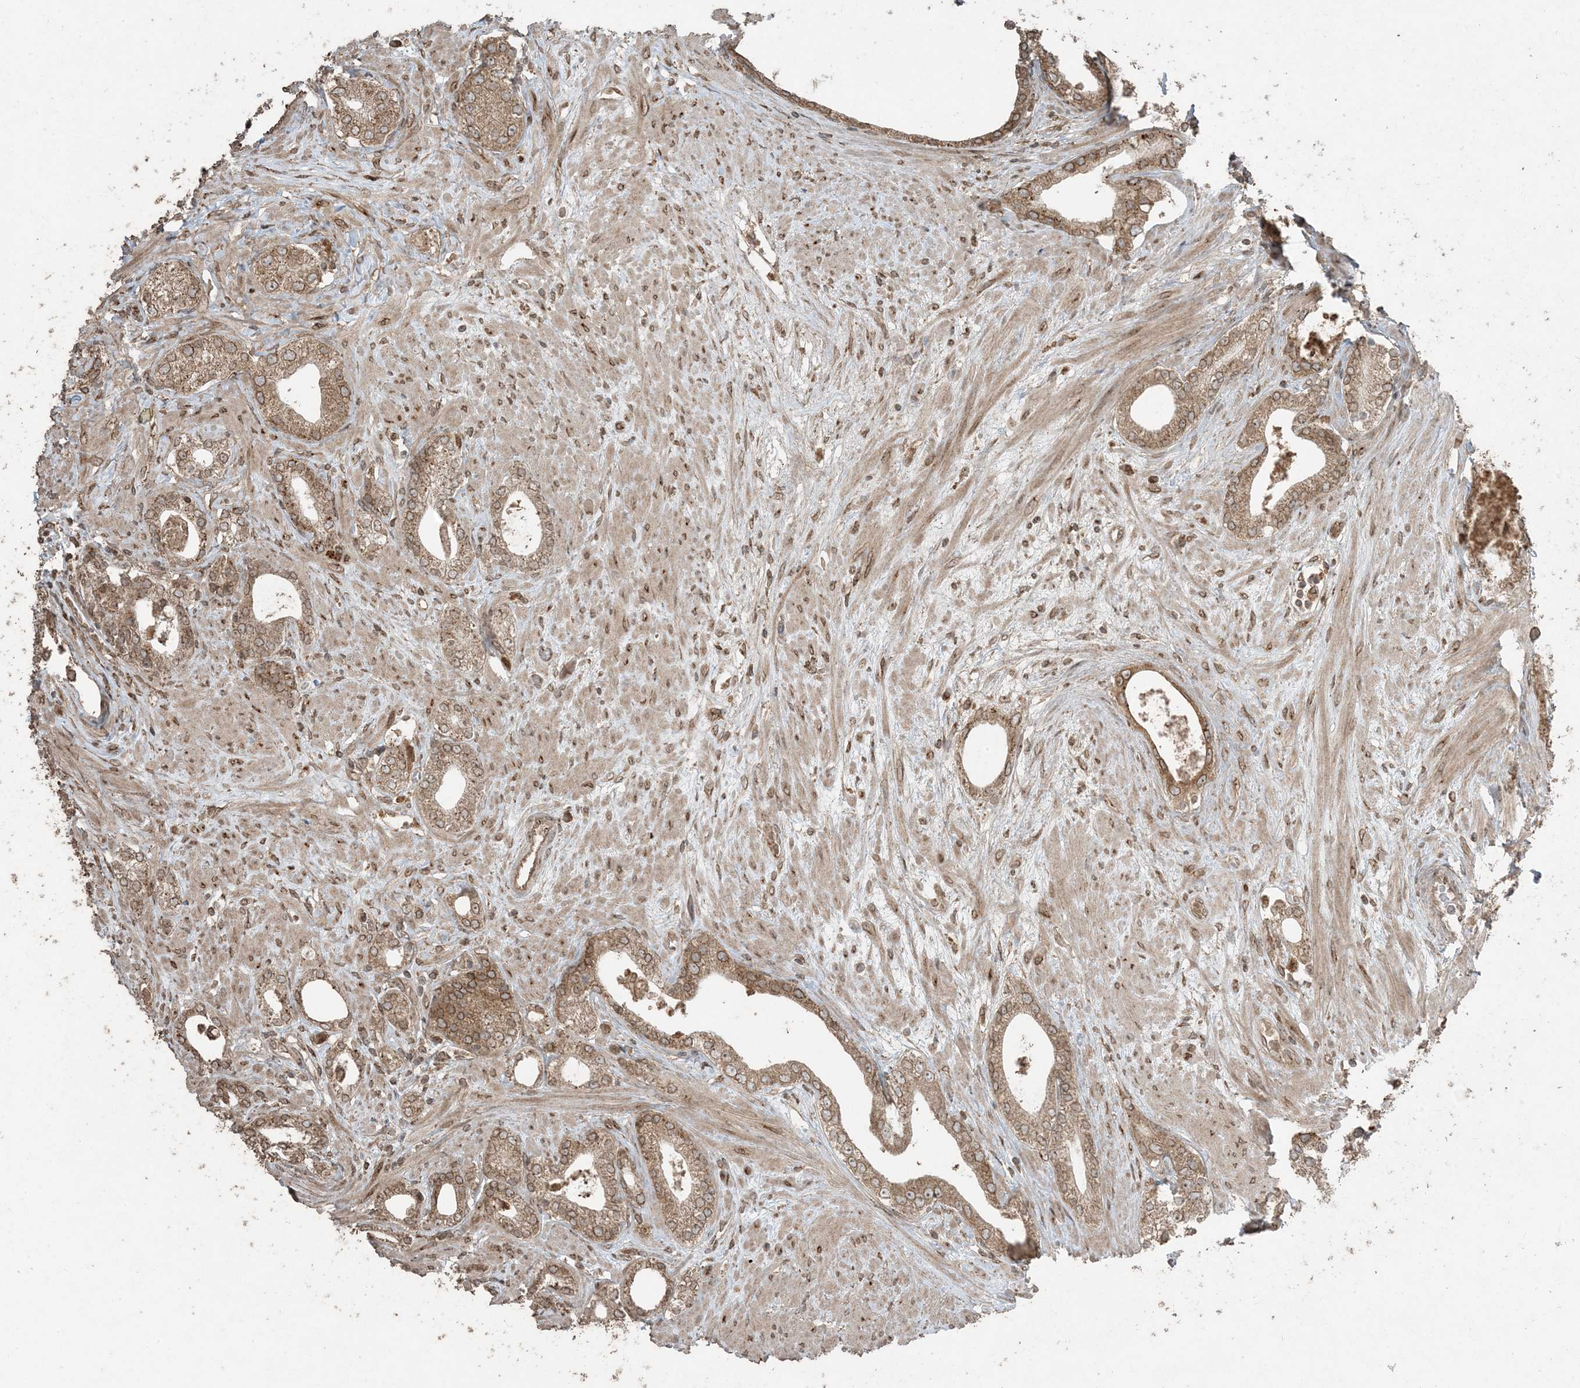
{"staining": {"intensity": "moderate", "quantity": ">75%", "location": "cytoplasmic/membranous"}, "tissue": "prostate cancer", "cell_type": "Tumor cells", "image_type": "cancer", "snomed": [{"axis": "morphology", "description": "Adenocarcinoma, High grade"}, {"axis": "topography", "description": "Prostate"}], "caption": "Immunohistochemistry micrograph of neoplastic tissue: human prostate adenocarcinoma (high-grade) stained using immunohistochemistry displays medium levels of moderate protein expression localized specifically in the cytoplasmic/membranous of tumor cells, appearing as a cytoplasmic/membranous brown color.", "gene": "DDX19B", "patient": {"sex": "male", "age": 63}}